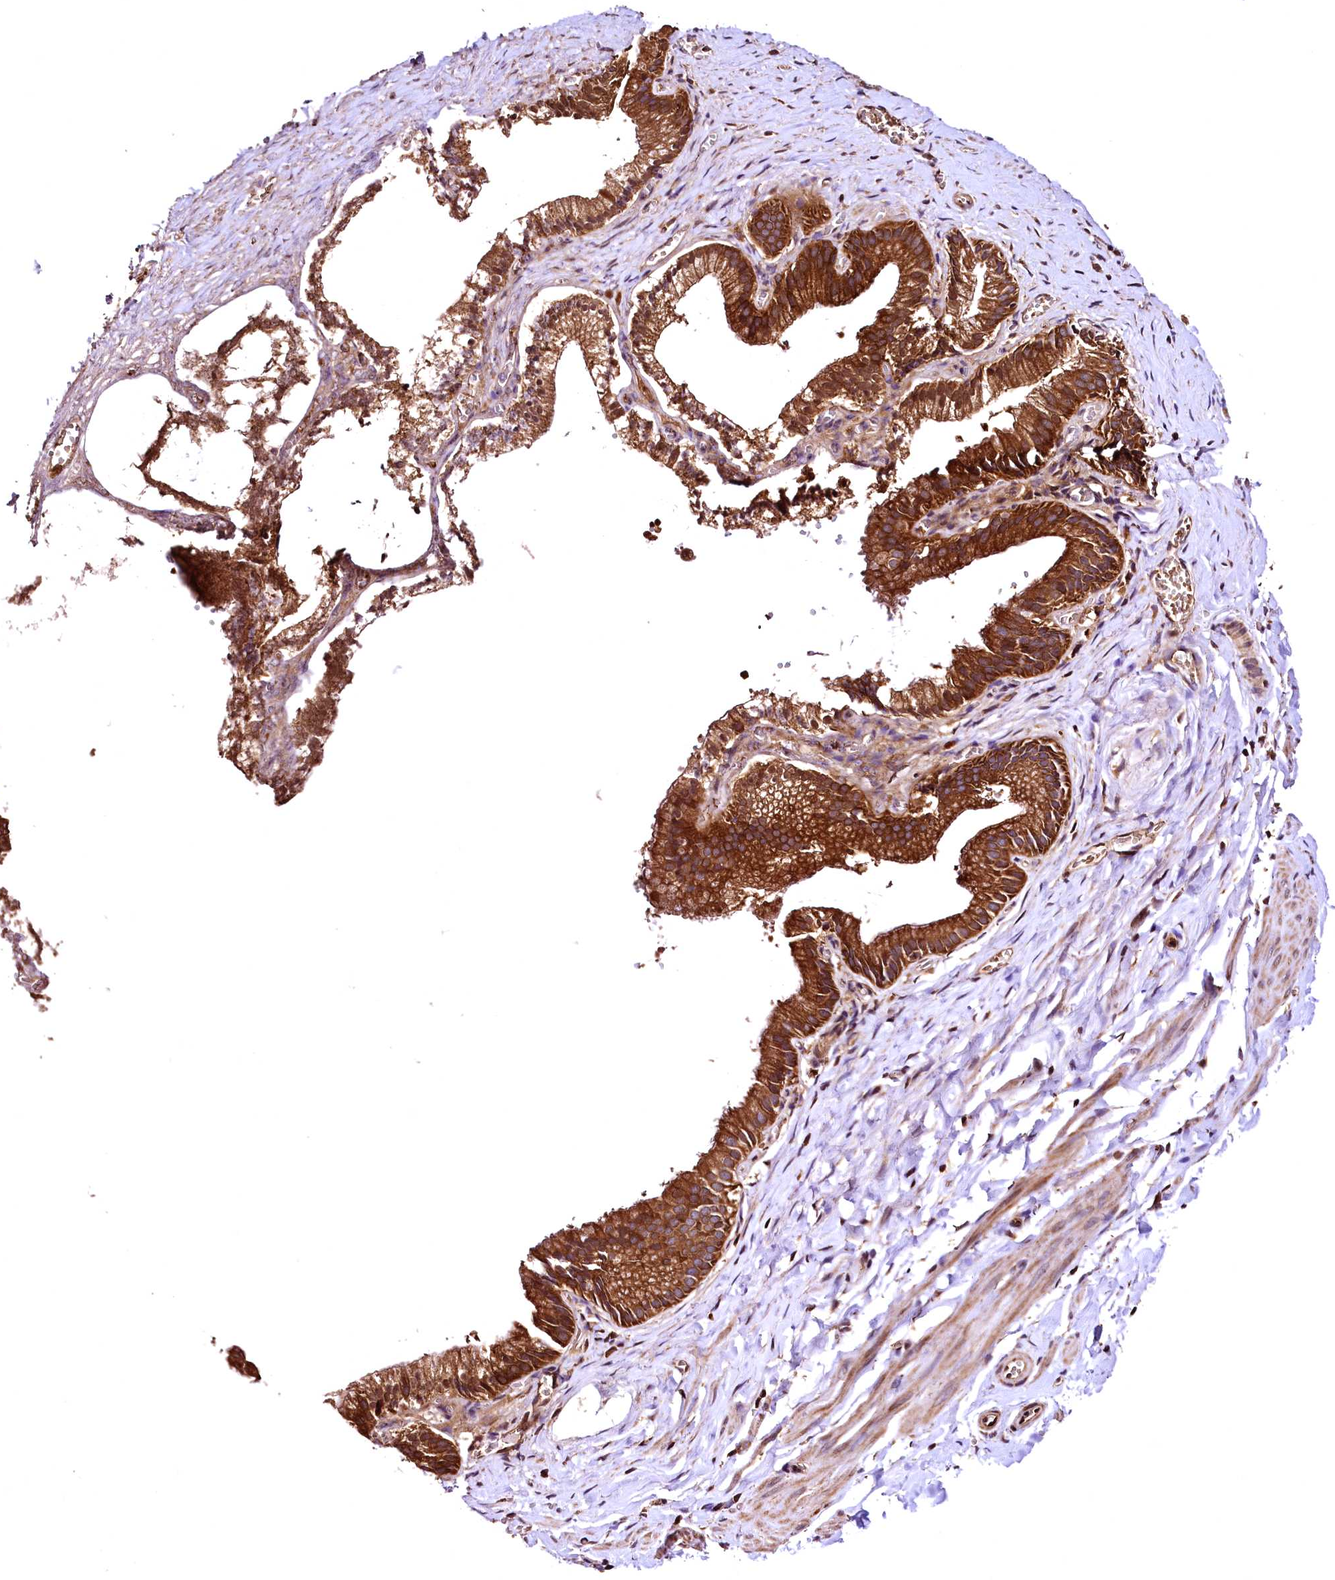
{"staining": {"intensity": "moderate", "quantity": "25%-75%", "location": "cytoplasmic/membranous"}, "tissue": "adipose tissue", "cell_type": "Adipocytes", "image_type": "normal", "snomed": [{"axis": "morphology", "description": "Normal tissue, NOS"}, {"axis": "topography", "description": "Gallbladder"}, {"axis": "topography", "description": "Peripheral nerve tissue"}], "caption": "Adipose tissue stained with DAB (3,3'-diaminobenzidine) immunohistochemistry displays medium levels of moderate cytoplasmic/membranous staining in approximately 25%-75% of adipocytes. The staining was performed using DAB to visualize the protein expression in brown, while the nuclei were stained in blue with hematoxylin (Magnification: 20x).", "gene": "LRSAM1", "patient": {"sex": "male", "age": 38}}